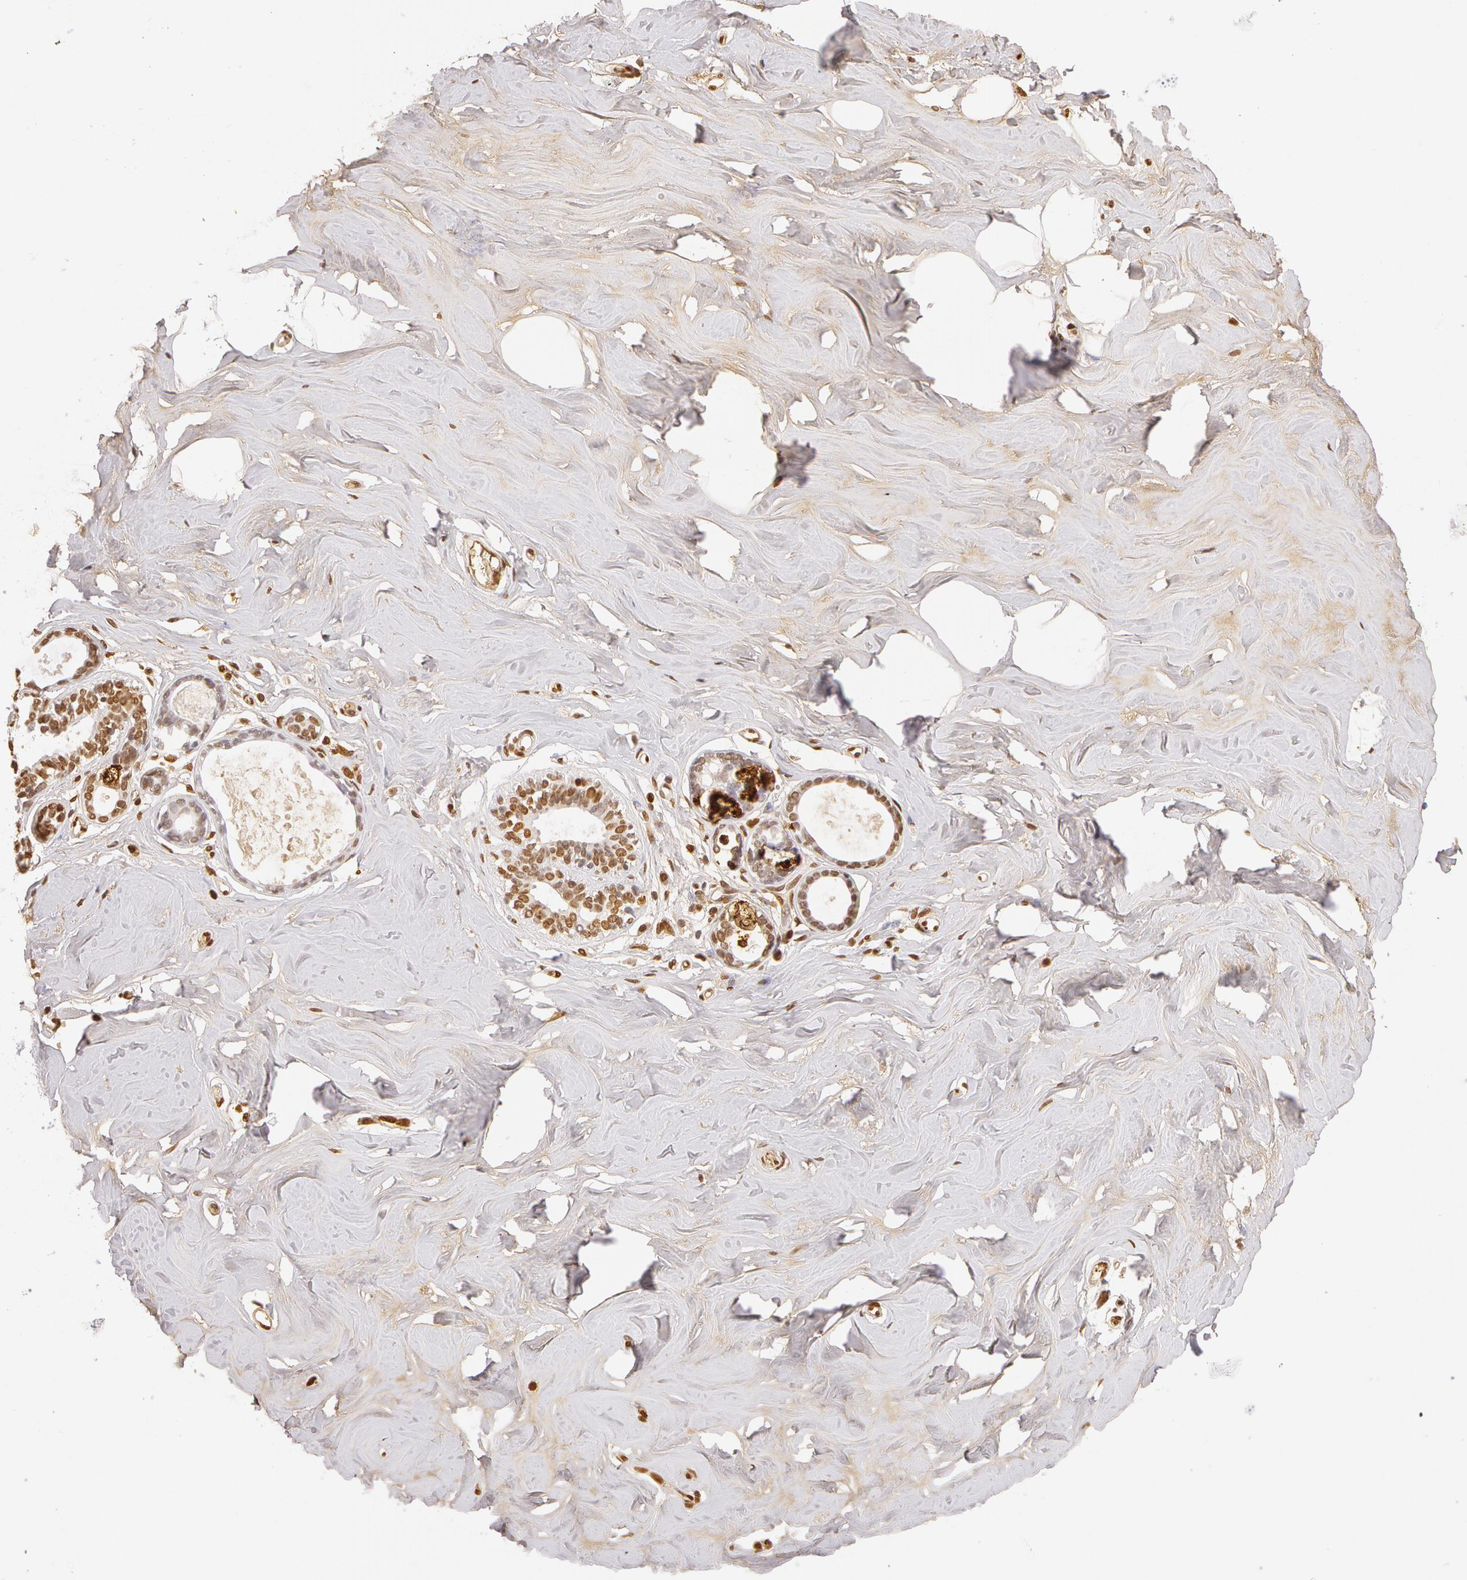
{"staining": {"intensity": "negative", "quantity": "none", "location": "none"}, "tissue": "breast", "cell_type": "Adipocytes", "image_type": "normal", "snomed": [{"axis": "morphology", "description": "Normal tissue, NOS"}, {"axis": "topography", "description": "Breast"}], "caption": "The histopathology image displays no staining of adipocytes in benign breast.", "gene": "AHSG", "patient": {"sex": "female", "age": 54}}